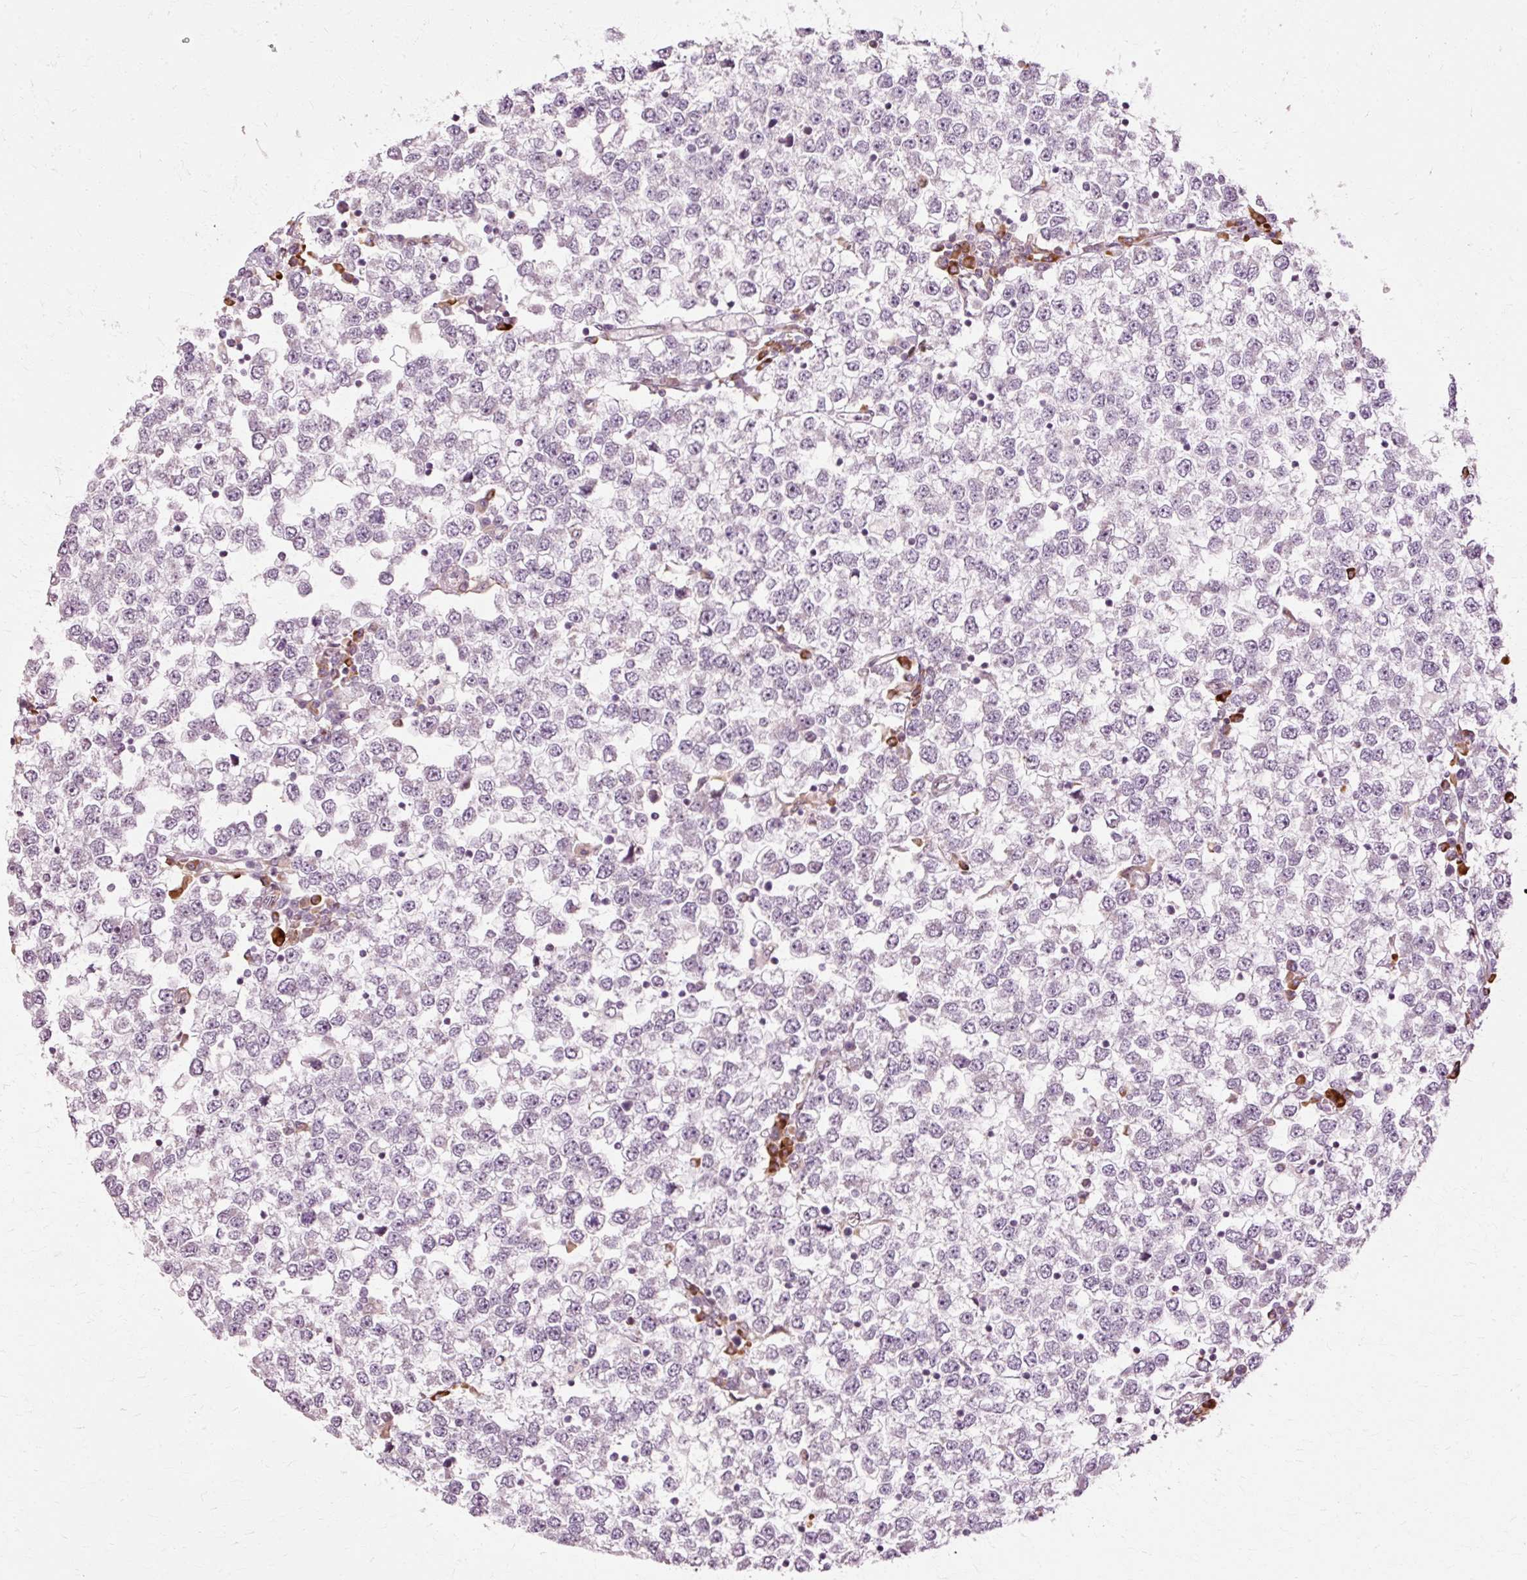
{"staining": {"intensity": "negative", "quantity": "none", "location": "none"}, "tissue": "testis cancer", "cell_type": "Tumor cells", "image_type": "cancer", "snomed": [{"axis": "morphology", "description": "Seminoma, NOS"}, {"axis": "topography", "description": "Testis"}], "caption": "A high-resolution micrograph shows immunohistochemistry staining of testis cancer, which reveals no significant positivity in tumor cells.", "gene": "RGPD5", "patient": {"sex": "male", "age": 65}}